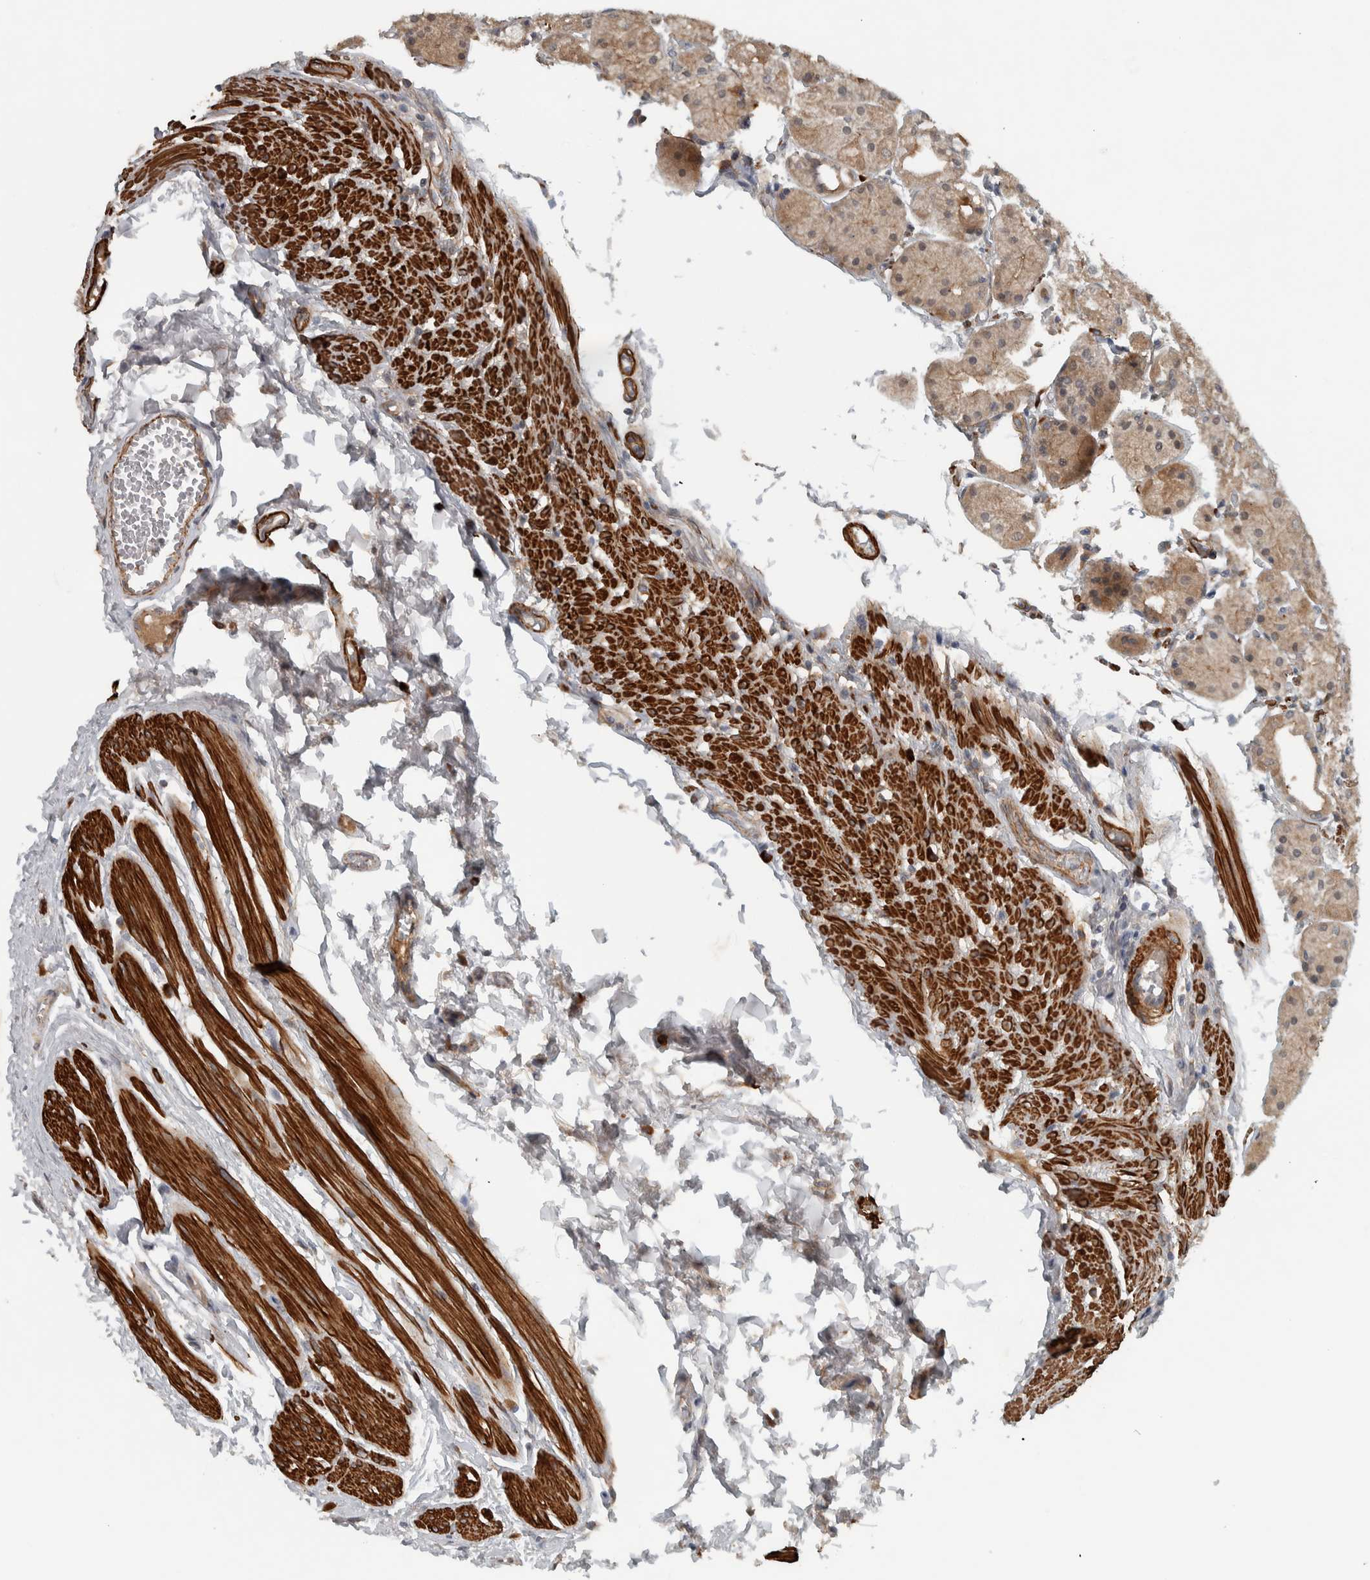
{"staining": {"intensity": "weak", "quantity": ">75%", "location": "cytoplasmic/membranous"}, "tissue": "stomach", "cell_type": "Glandular cells", "image_type": "normal", "snomed": [{"axis": "morphology", "description": "Normal tissue, NOS"}, {"axis": "topography", "description": "Stomach, upper"}], "caption": "Brown immunohistochemical staining in benign human stomach shows weak cytoplasmic/membranous positivity in approximately >75% of glandular cells.", "gene": "LBHD1", "patient": {"sex": "male", "age": 72}}